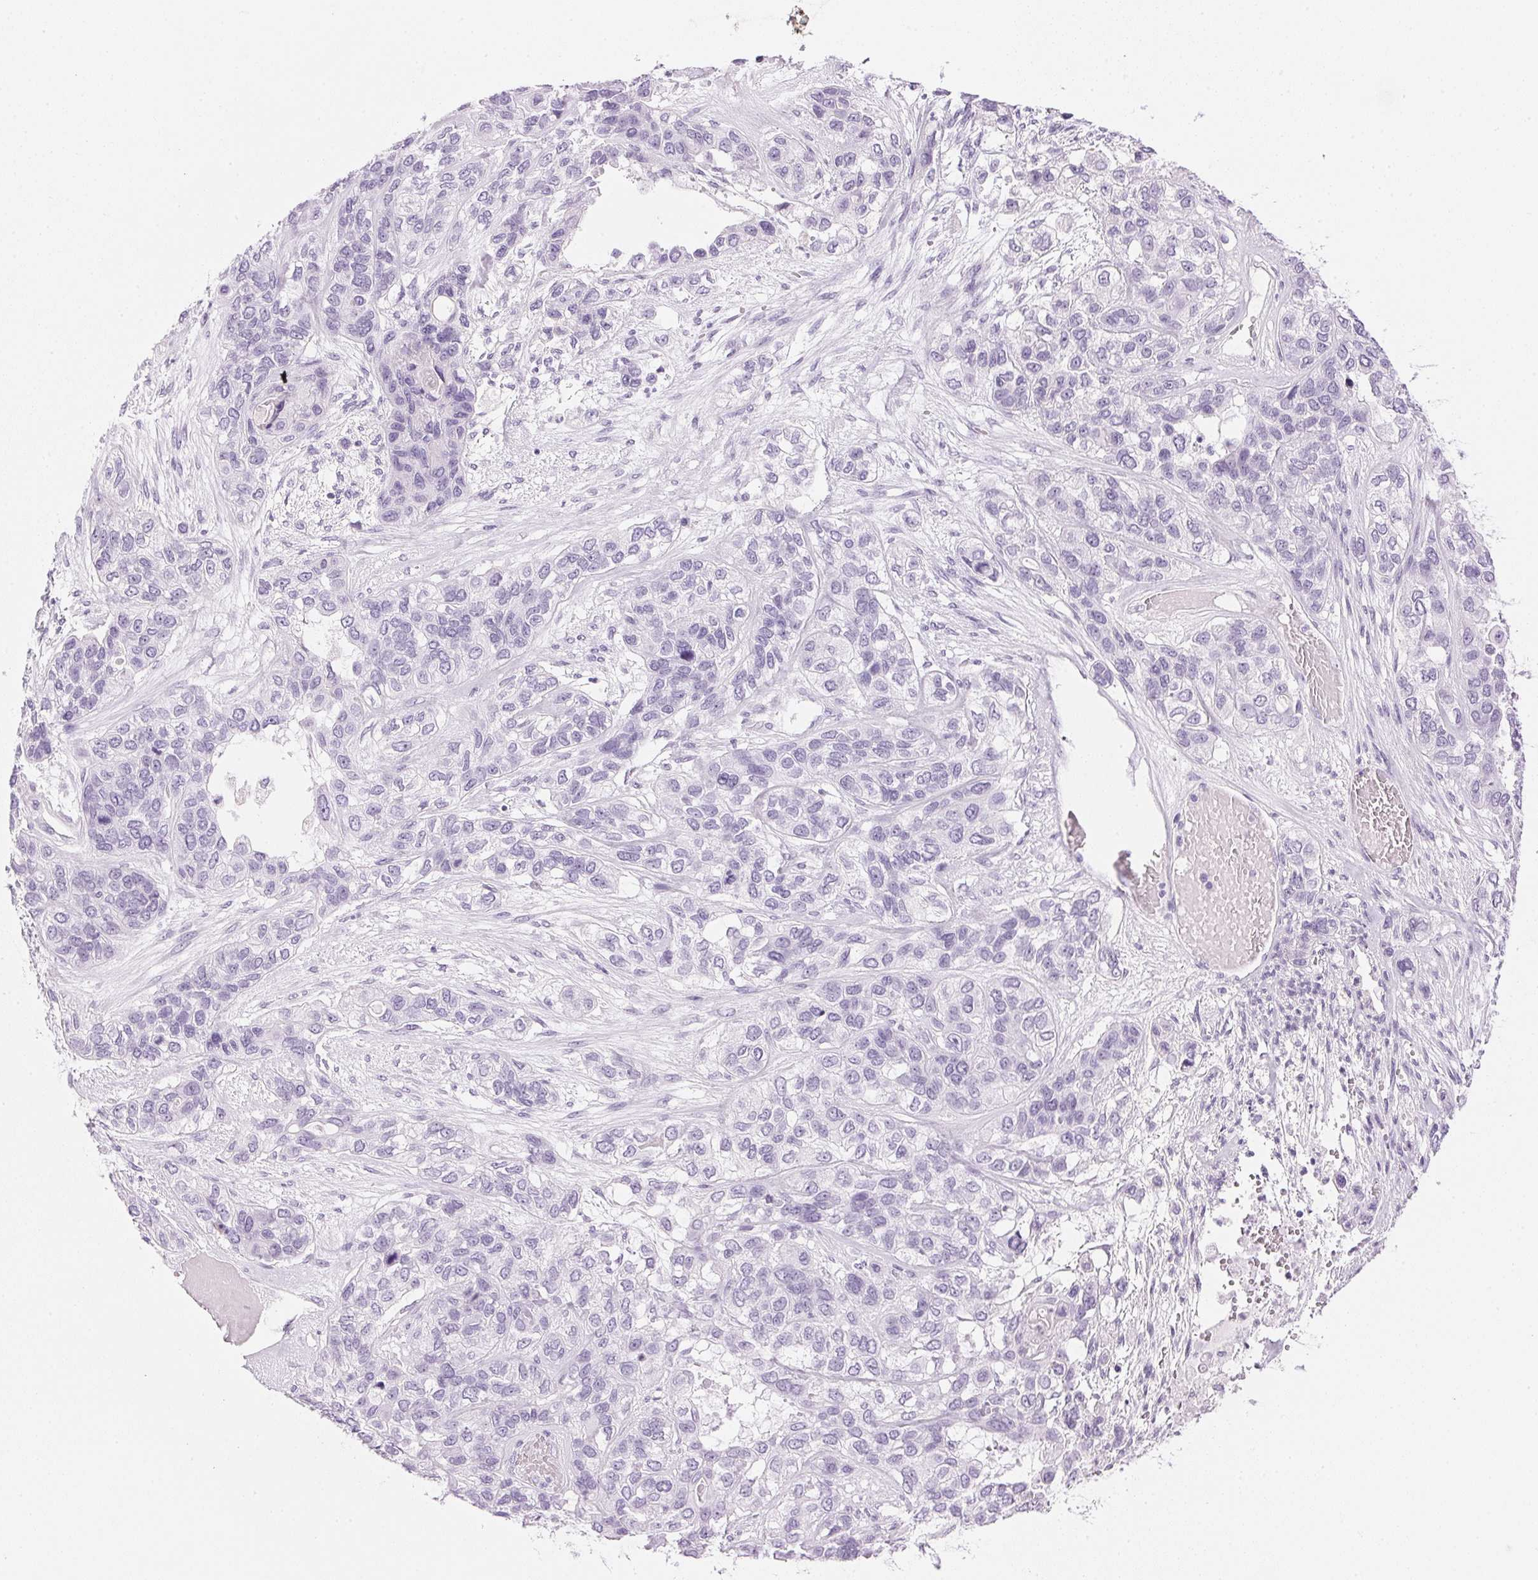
{"staining": {"intensity": "negative", "quantity": "none", "location": "none"}, "tissue": "lung cancer", "cell_type": "Tumor cells", "image_type": "cancer", "snomed": [{"axis": "morphology", "description": "Squamous cell carcinoma, NOS"}, {"axis": "topography", "description": "Lung"}], "caption": "A histopathology image of human lung cancer is negative for staining in tumor cells. (Immunohistochemistry, brightfield microscopy, high magnification).", "gene": "IGFBP1", "patient": {"sex": "female", "age": 70}}